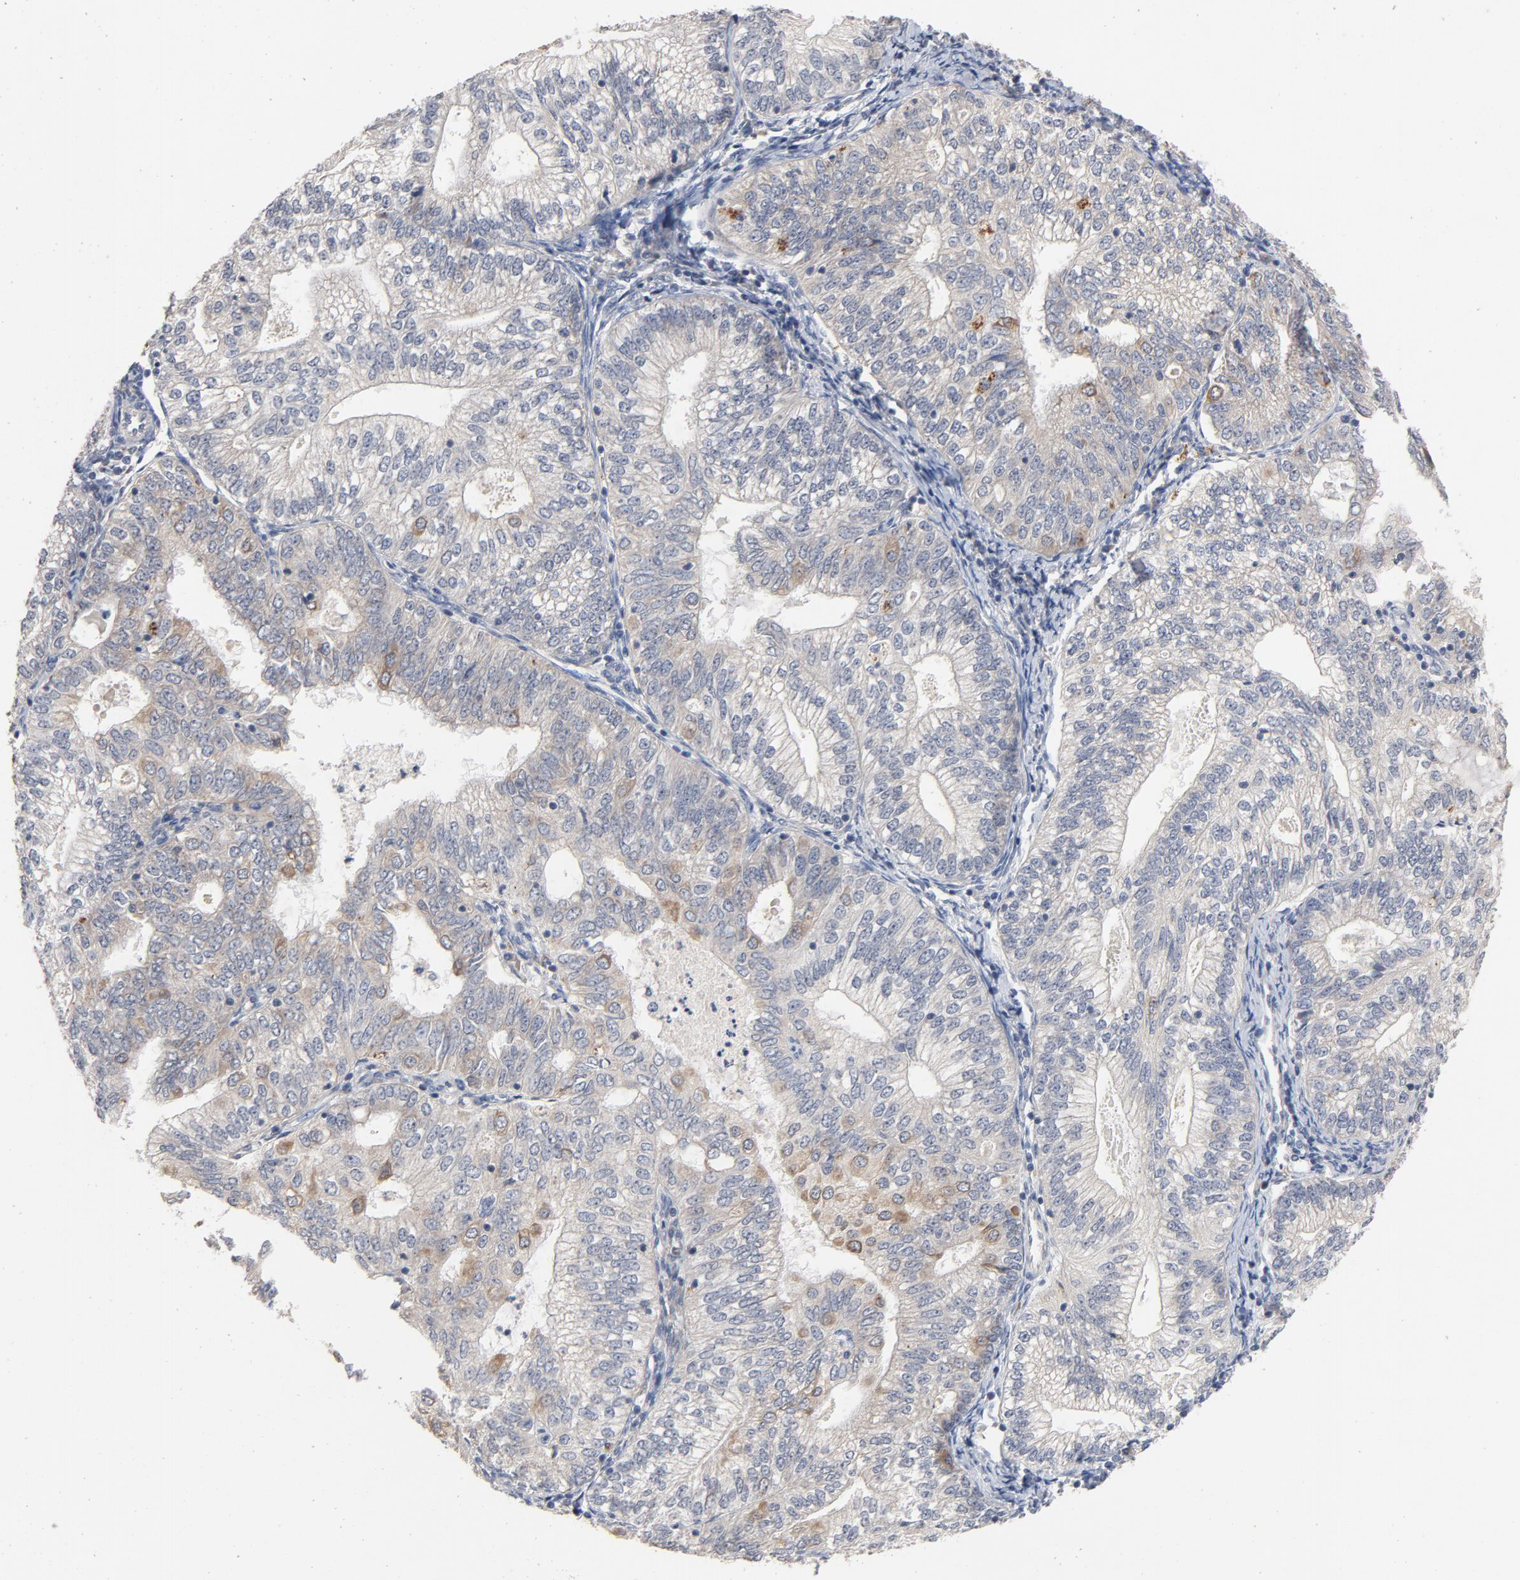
{"staining": {"intensity": "moderate", "quantity": "25%-75%", "location": "cytoplasmic/membranous"}, "tissue": "endometrial cancer", "cell_type": "Tumor cells", "image_type": "cancer", "snomed": [{"axis": "morphology", "description": "Adenocarcinoma, NOS"}, {"axis": "topography", "description": "Endometrium"}], "caption": "Human endometrial cancer (adenocarcinoma) stained for a protein (brown) displays moderate cytoplasmic/membranous positive positivity in approximately 25%-75% of tumor cells.", "gene": "CCDC134", "patient": {"sex": "female", "age": 69}}